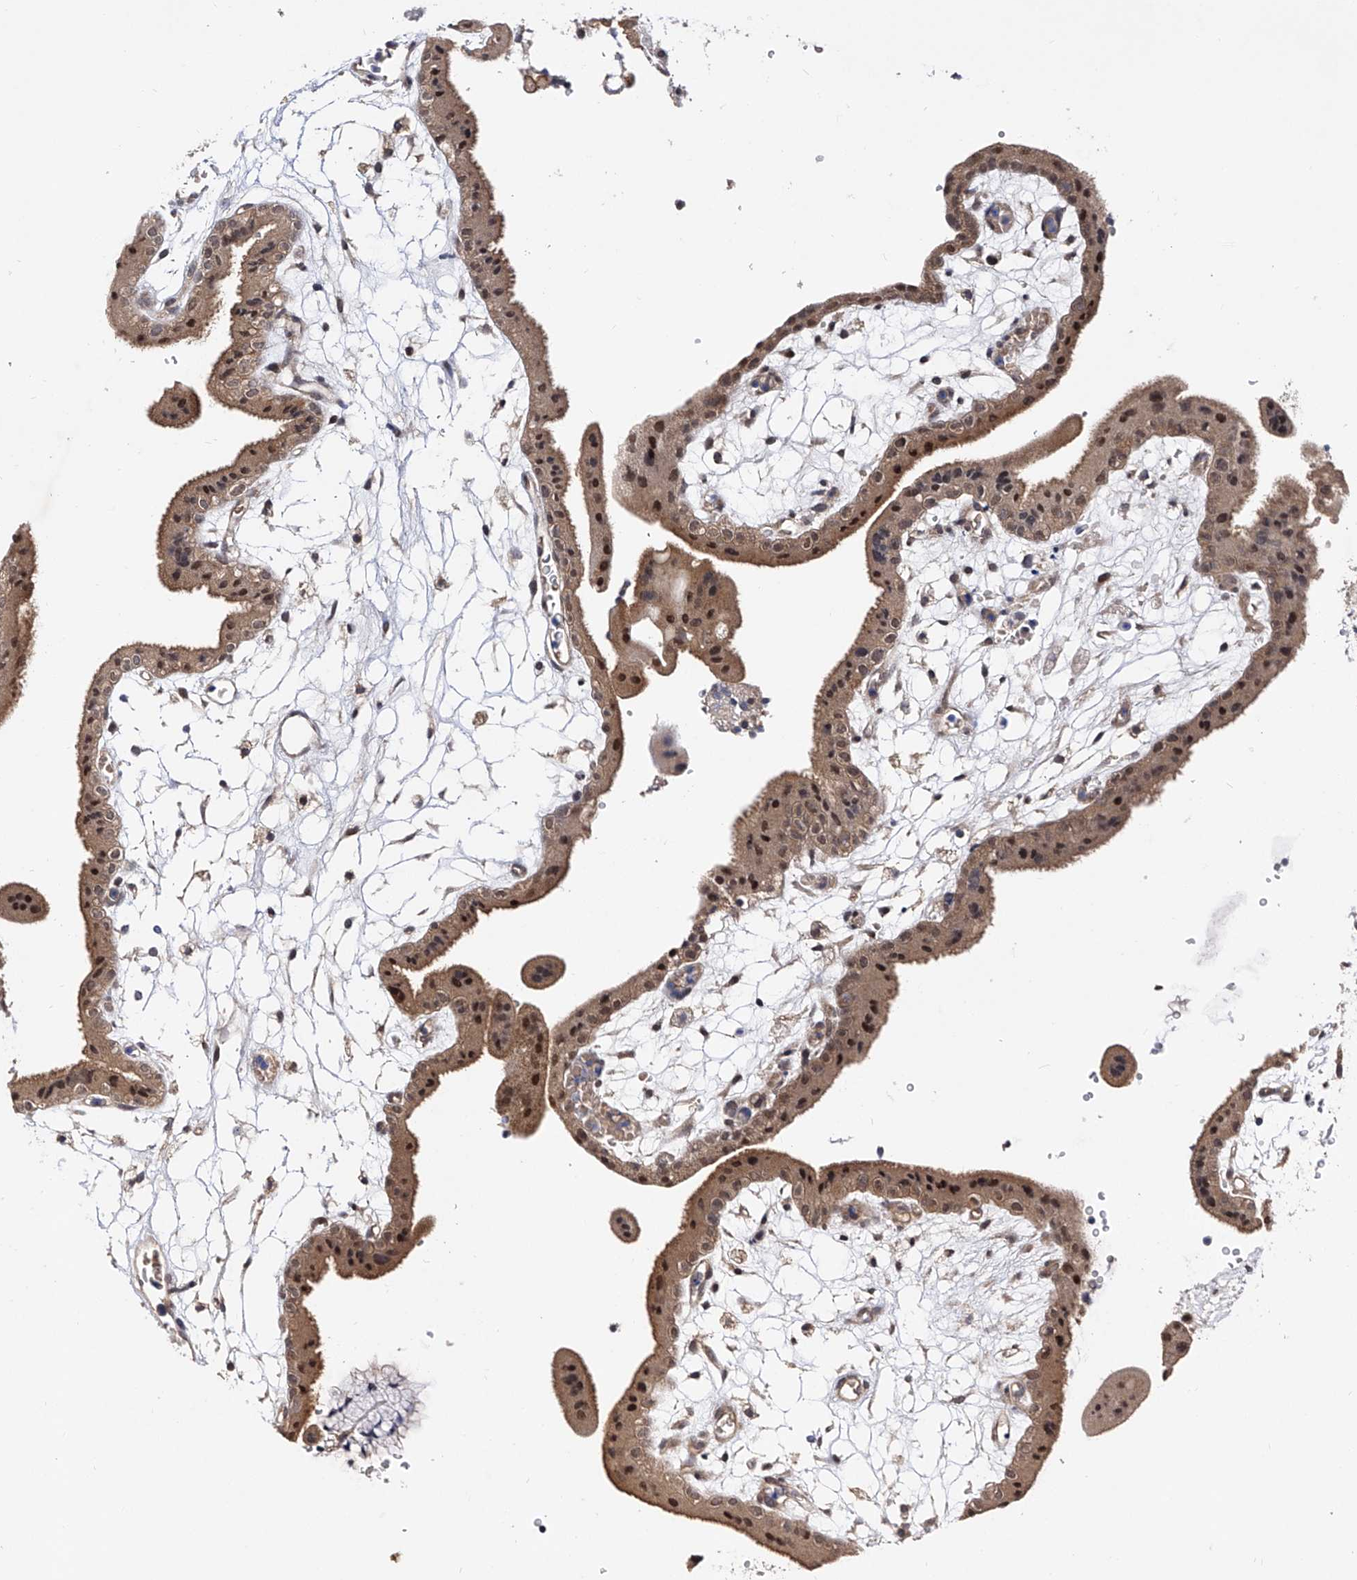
{"staining": {"intensity": "moderate", "quantity": ">75%", "location": "cytoplasmic/membranous,nuclear"}, "tissue": "placenta", "cell_type": "Decidual cells", "image_type": "normal", "snomed": [{"axis": "morphology", "description": "Normal tissue, NOS"}, {"axis": "topography", "description": "Placenta"}], "caption": "Normal placenta exhibits moderate cytoplasmic/membranous,nuclear expression in approximately >75% of decidual cells.", "gene": "USP45", "patient": {"sex": "female", "age": 18}}